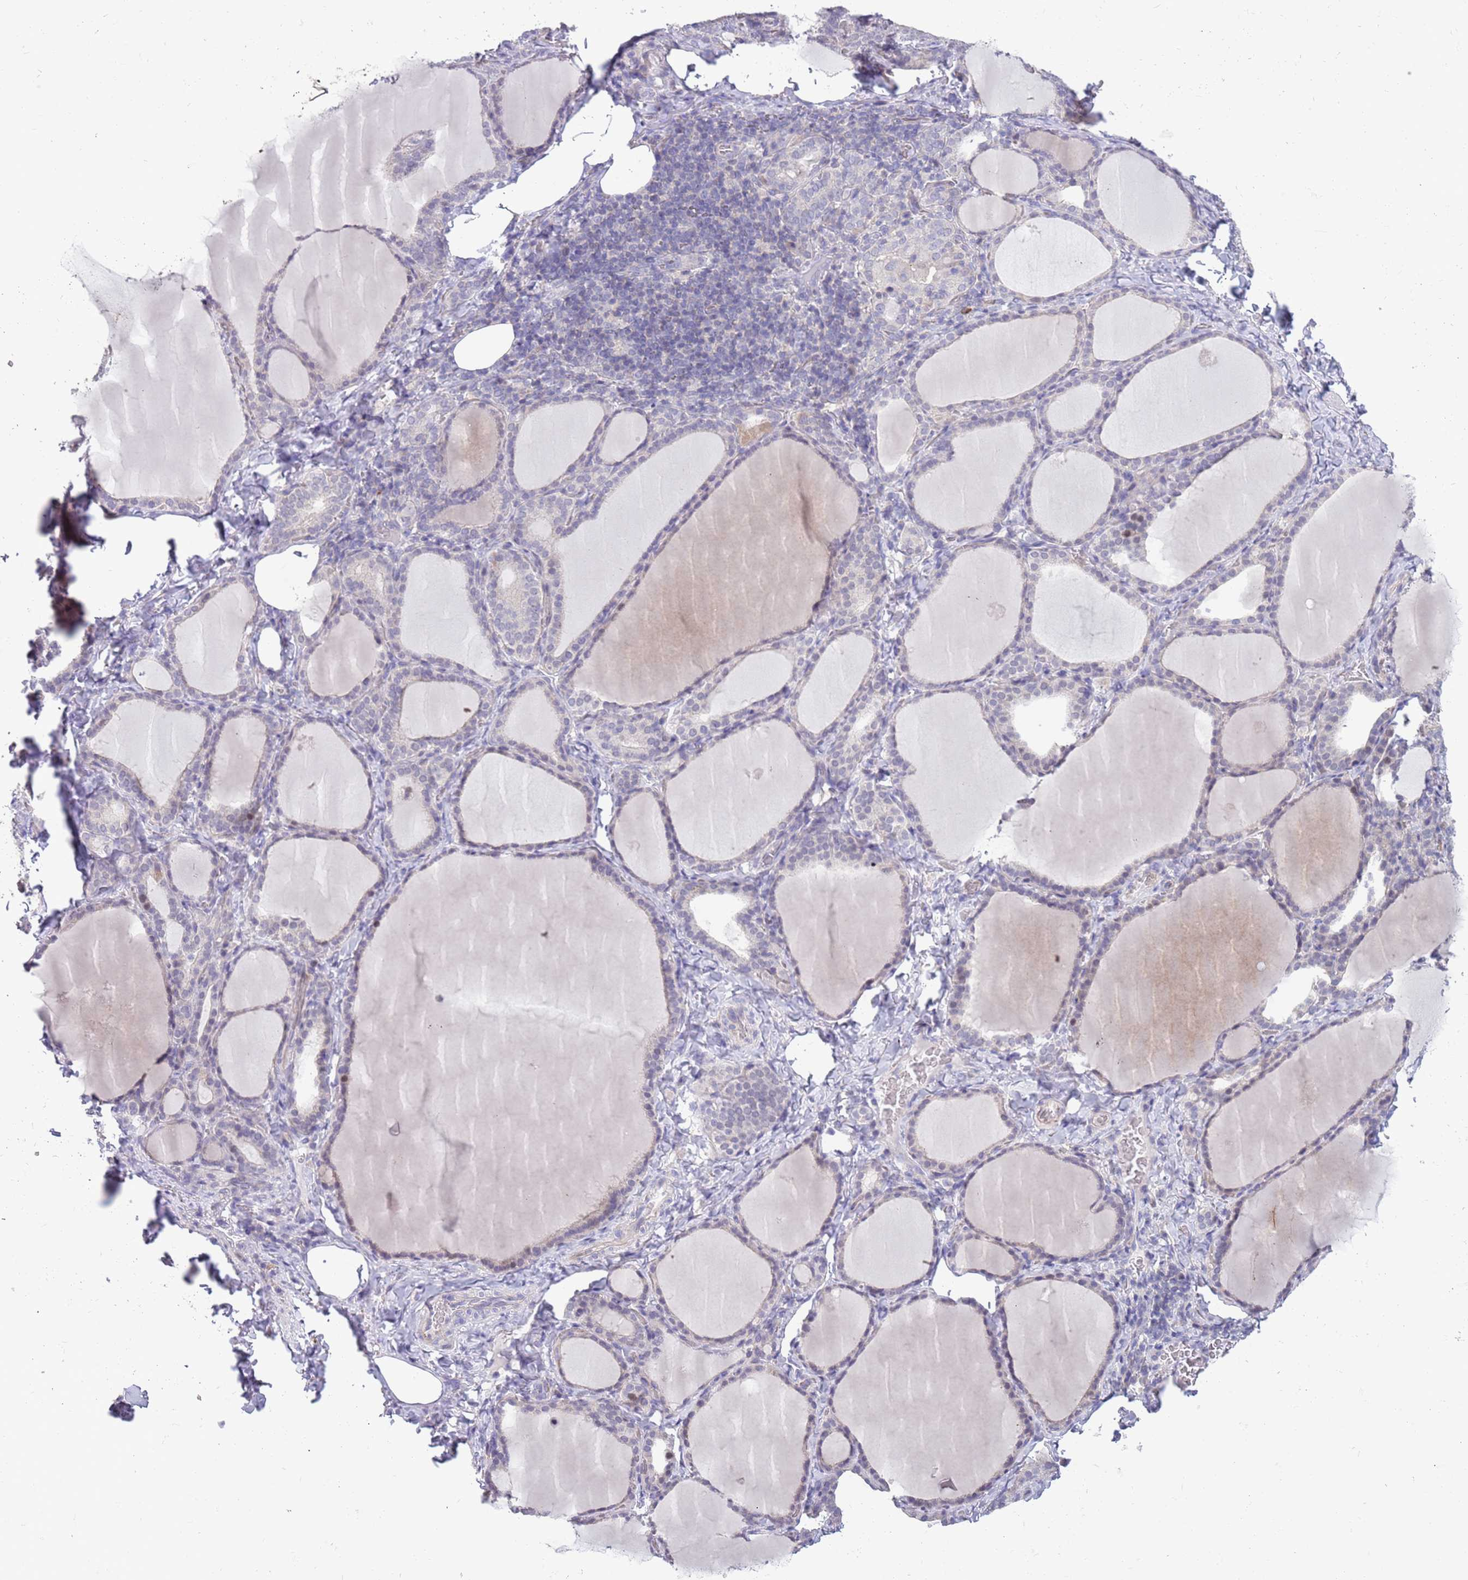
{"staining": {"intensity": "negative", "quantity": "none", "location": "none"}, "tissue": "thyroid gland", "cell_type": "Glandular cells", "image_type": "normal", "snomed": [{"axis": "morphology", "description": "Normal tissue, NOS"}, {"axis": "topography", "description": "Thyroid gland"}], "caption": "High magnification brightfield microscopy of unremarkable thyroid gland stained with DAB (3,3'-diaminobenzidine) (brown) and counterstained with hematoxylin (blue): glandular cells show no significant positivity. (DAB immunohistochemistry (IHC) with hematoxylin counter stain).", "gene": "ZNF14", "patient": {"sex": "female", "age": 39}}